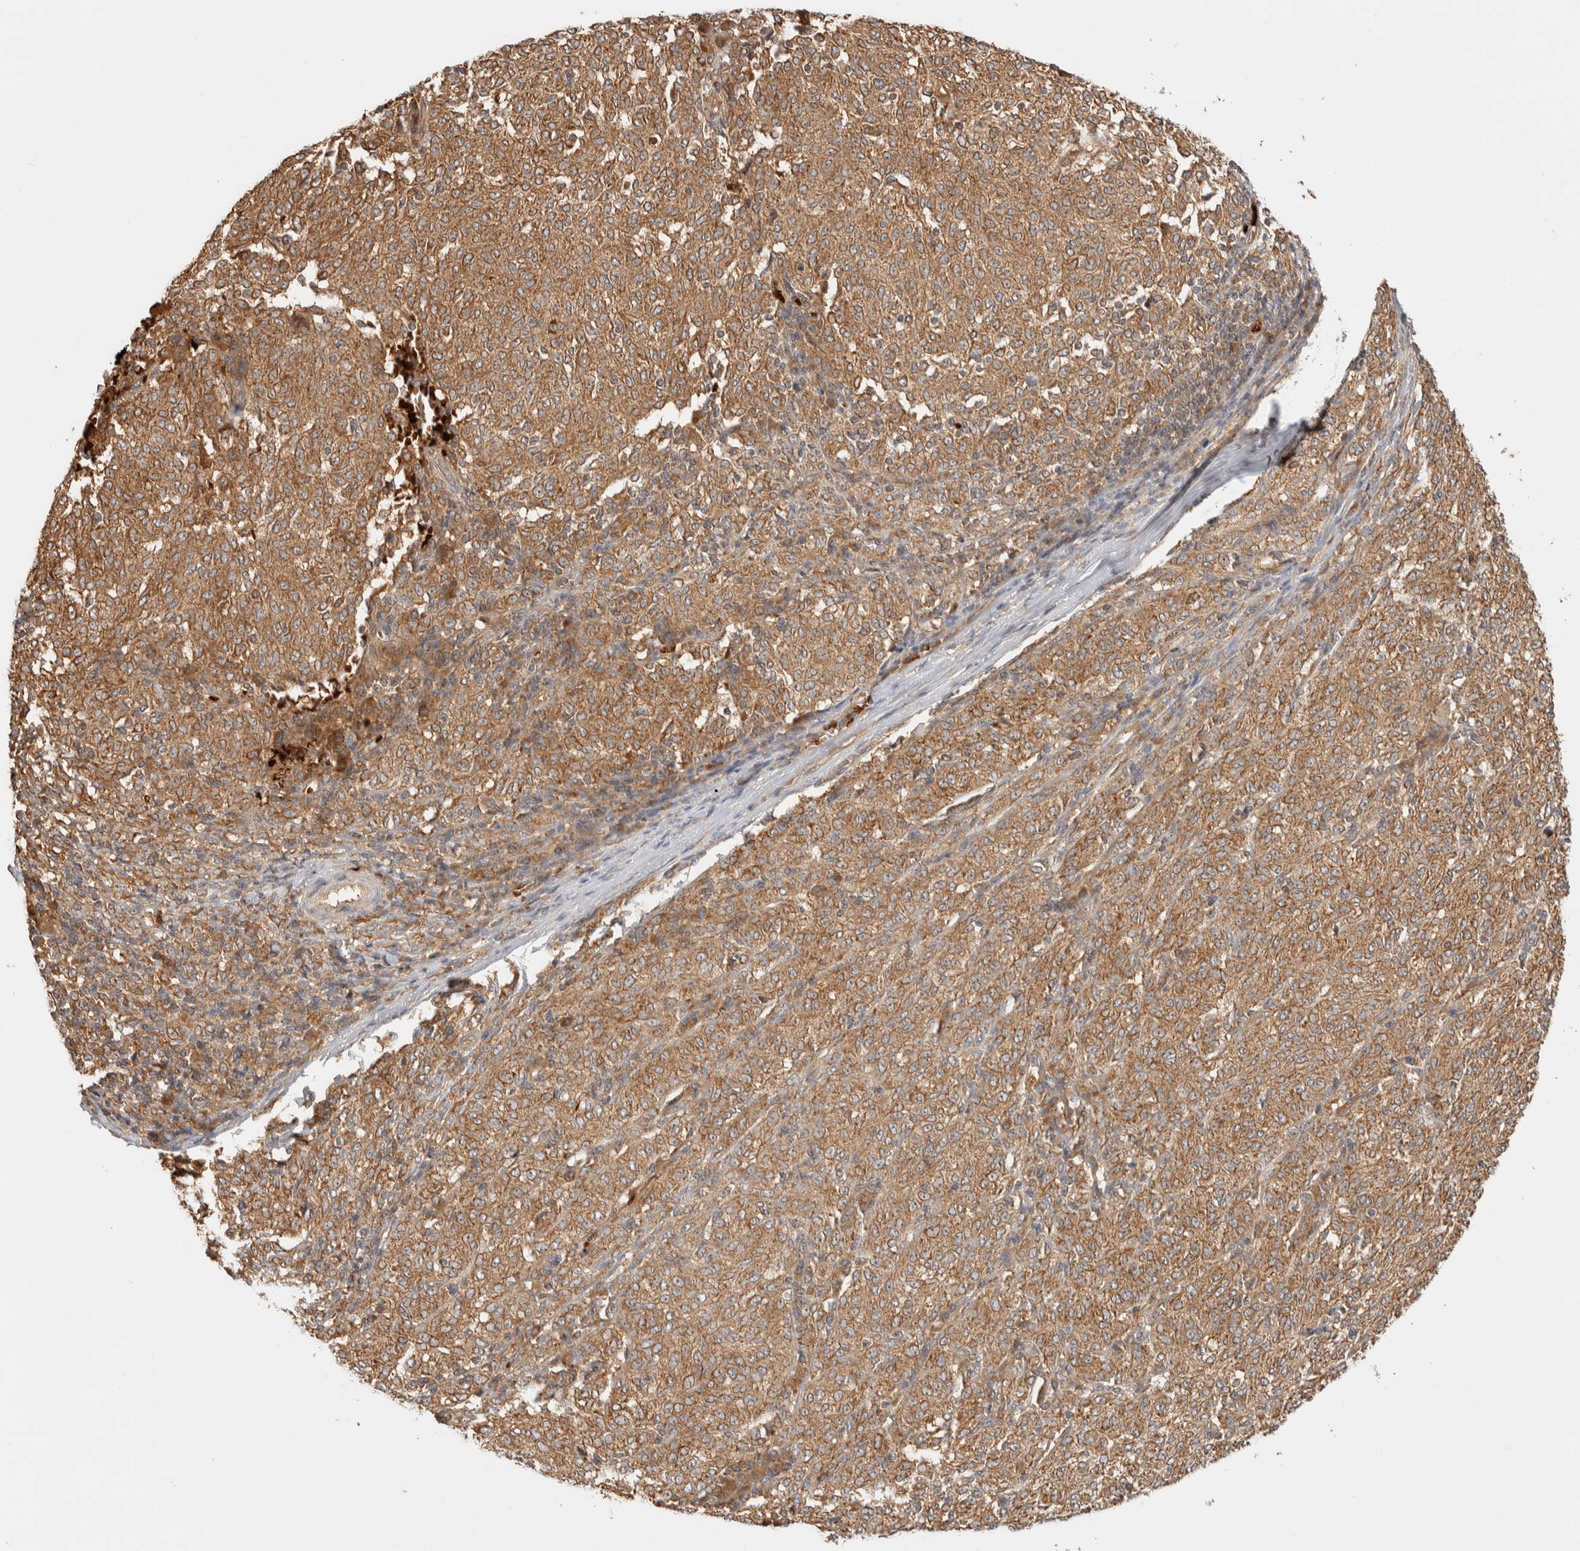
{"staining": {"intensity": "moderate", "quantity": ">75%", "location": "cytoplasmic/membranous"}, "tissue": "melanoma", "cell_type": "Tumor cells", "image_type": "cancer", "snomed": [{"axis": "morphology", "description": "Malignant melanoma, NOS"}, {"axis": "topography", "description": "Skin"}], "caption": "Immunohistochemical staining of malignant melanoma displays medium levels of moderate cytoplasmic/membranous expression in approximately >75% of tumor cells.", "gene": "TTI2", "patient": {"sex": "female", "age": 72}}